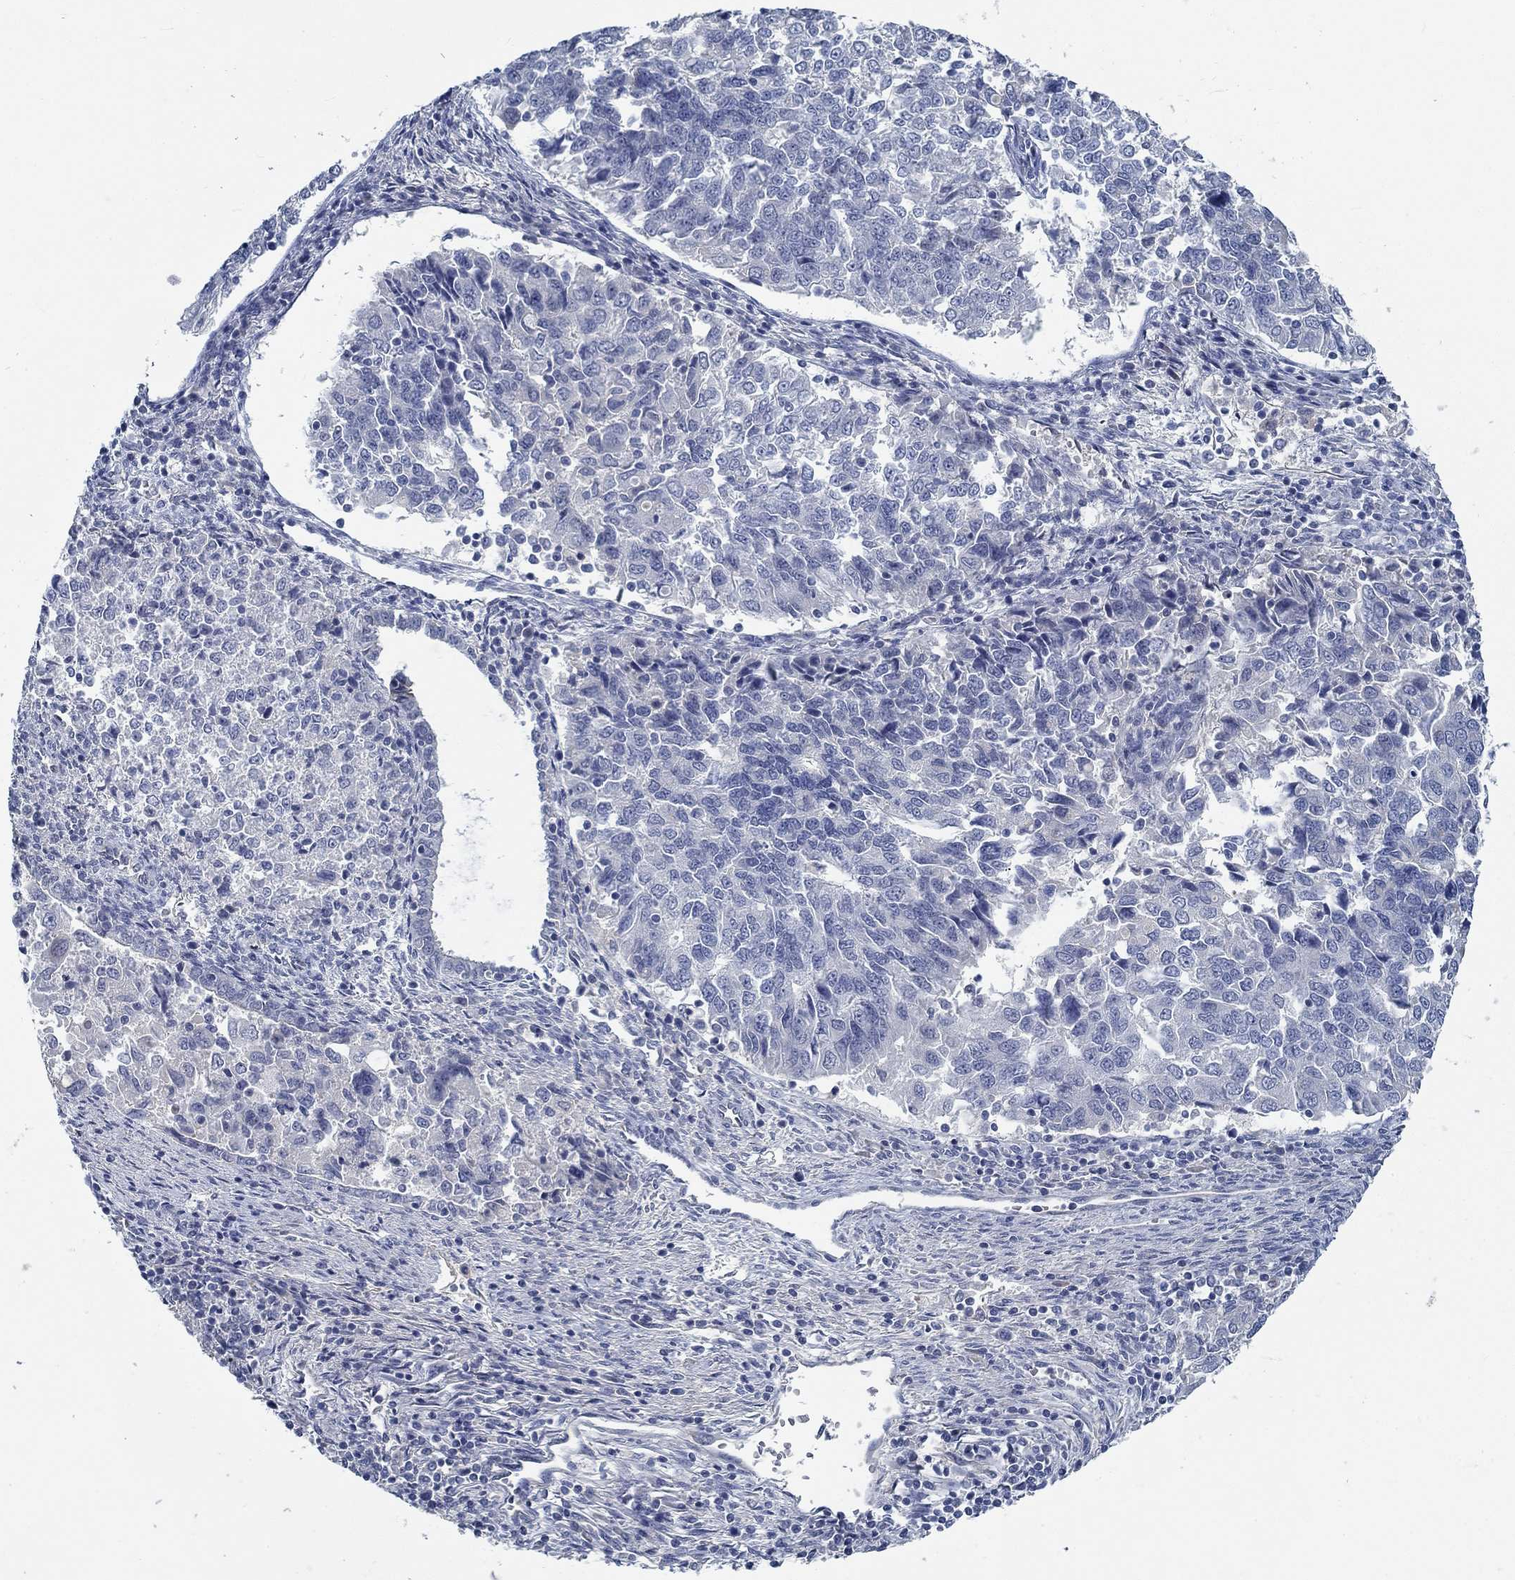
{"staining": {"intensity": "negative", "quantity": "none", "location": "none"}, "tissue": "endometrial cancer", "cell_type": "Tumor cells", "image_type": "cancer", "snomed": [{"axis": "morphology", "description": "Adenocarcinoma, NOS"}, {"axis": "topography", "description": "Endometrium"}], "caption": "This is an IHC histopathology image of adenocarcinoma (endometrial). There is no positivity in tumor cells.", "gene": "MYBPC1", "patient": {"sex": "female", "age": 43}}